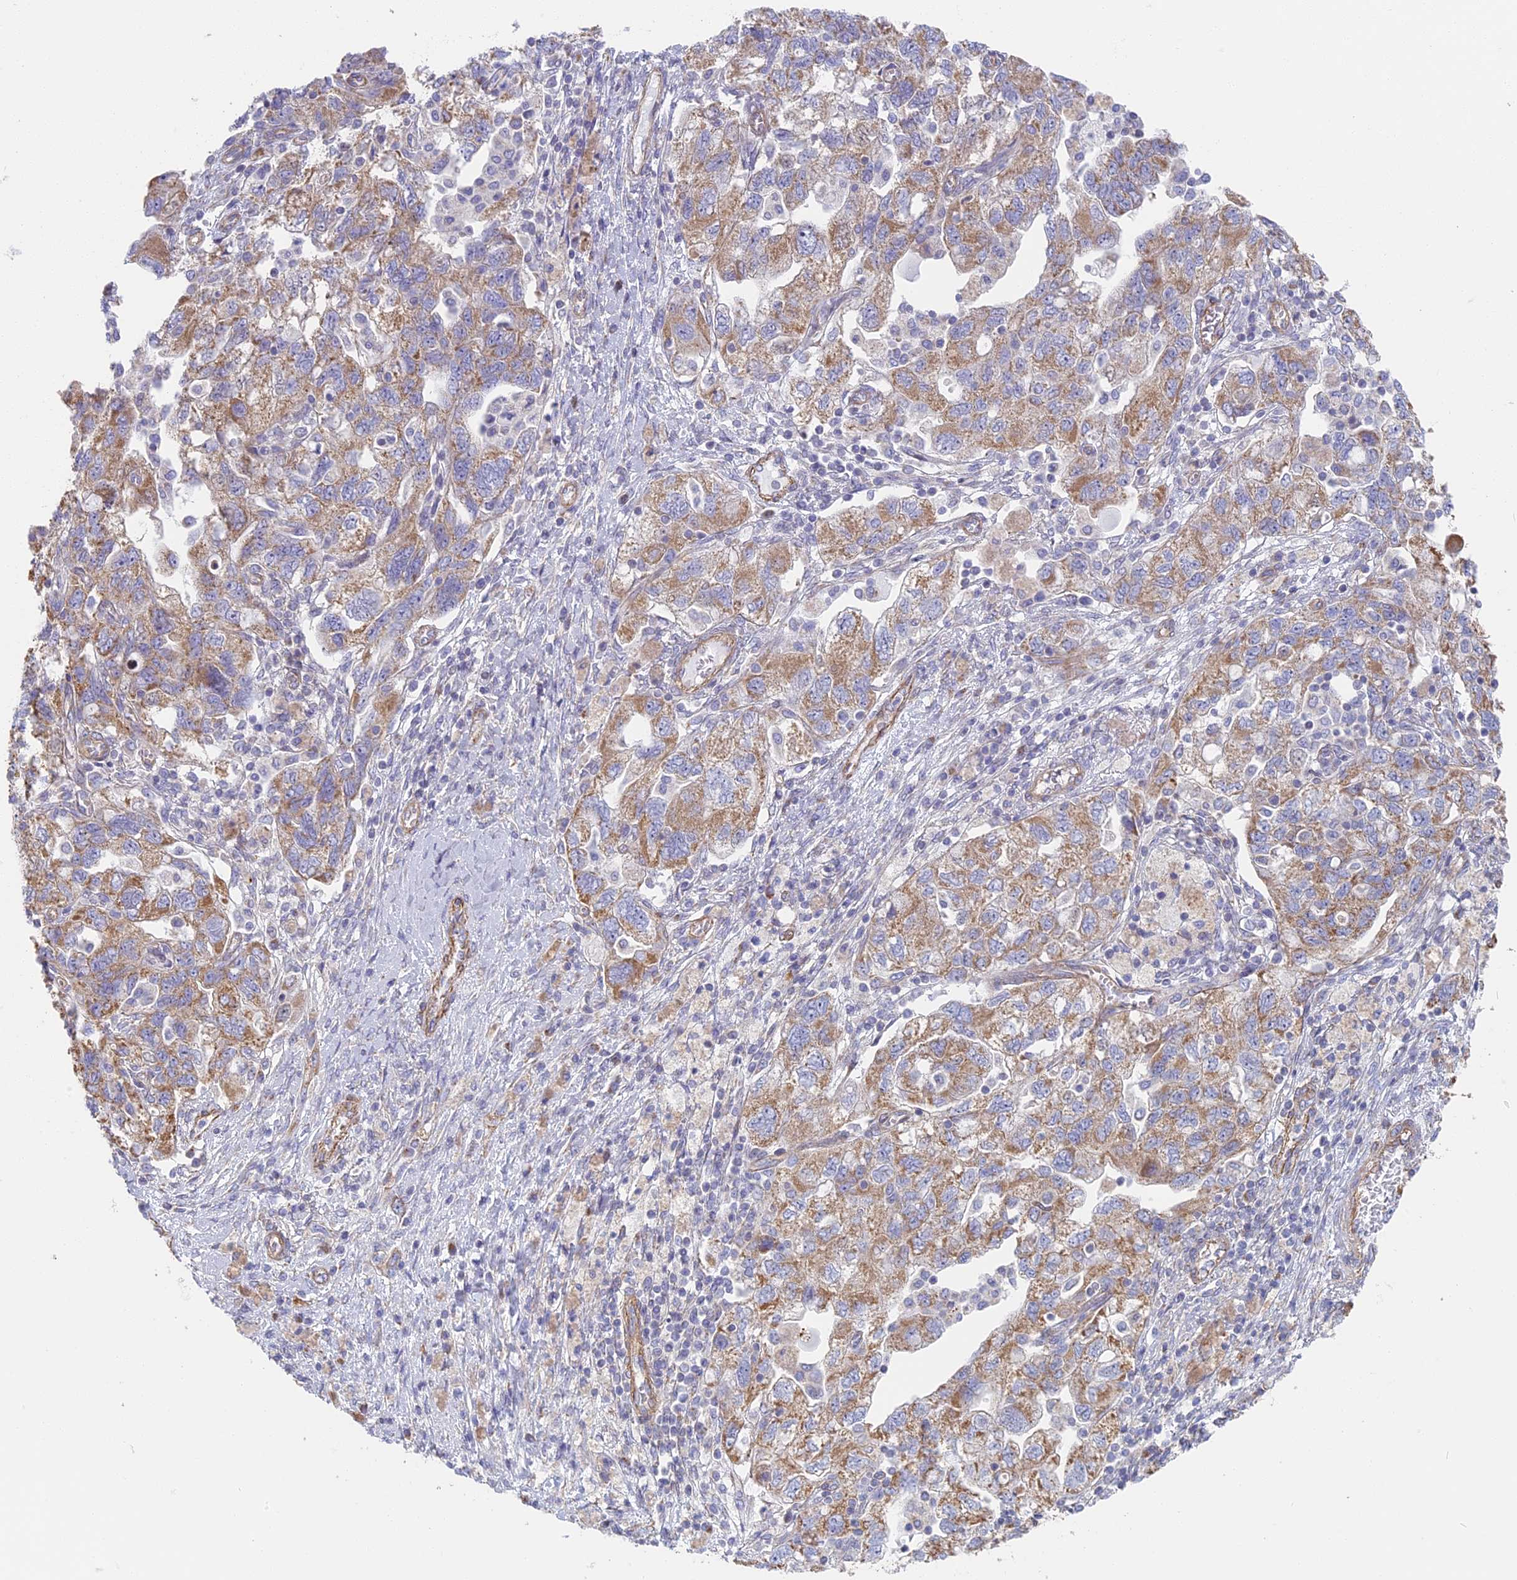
{"staining": {"intensity": "weak", "quantity": "25%-75%", "location": "cytoplasmic/membranous"}, "tissue": "ovarian cancer", "cell_type": "Tumor cells", "image_type": "cancer", "snomed": [{"axis": "morphology", "description": "Carcinoma, NOS"}, {"axis": "morphology", "description": "Cystadenocarcinoma, serous, NOS"}, {"axis": "topography", "description": "Ovary"}], "caption": "A histopathology image showing weak cytoplasmic/membranous staining in approximately 25%-75% of tumor cells in ovarian cancer (carcinoma), as visualized by brown immunohistochemical staining.", "gene": "DDA1", "patient": {"sex": "female", "age": 69}}